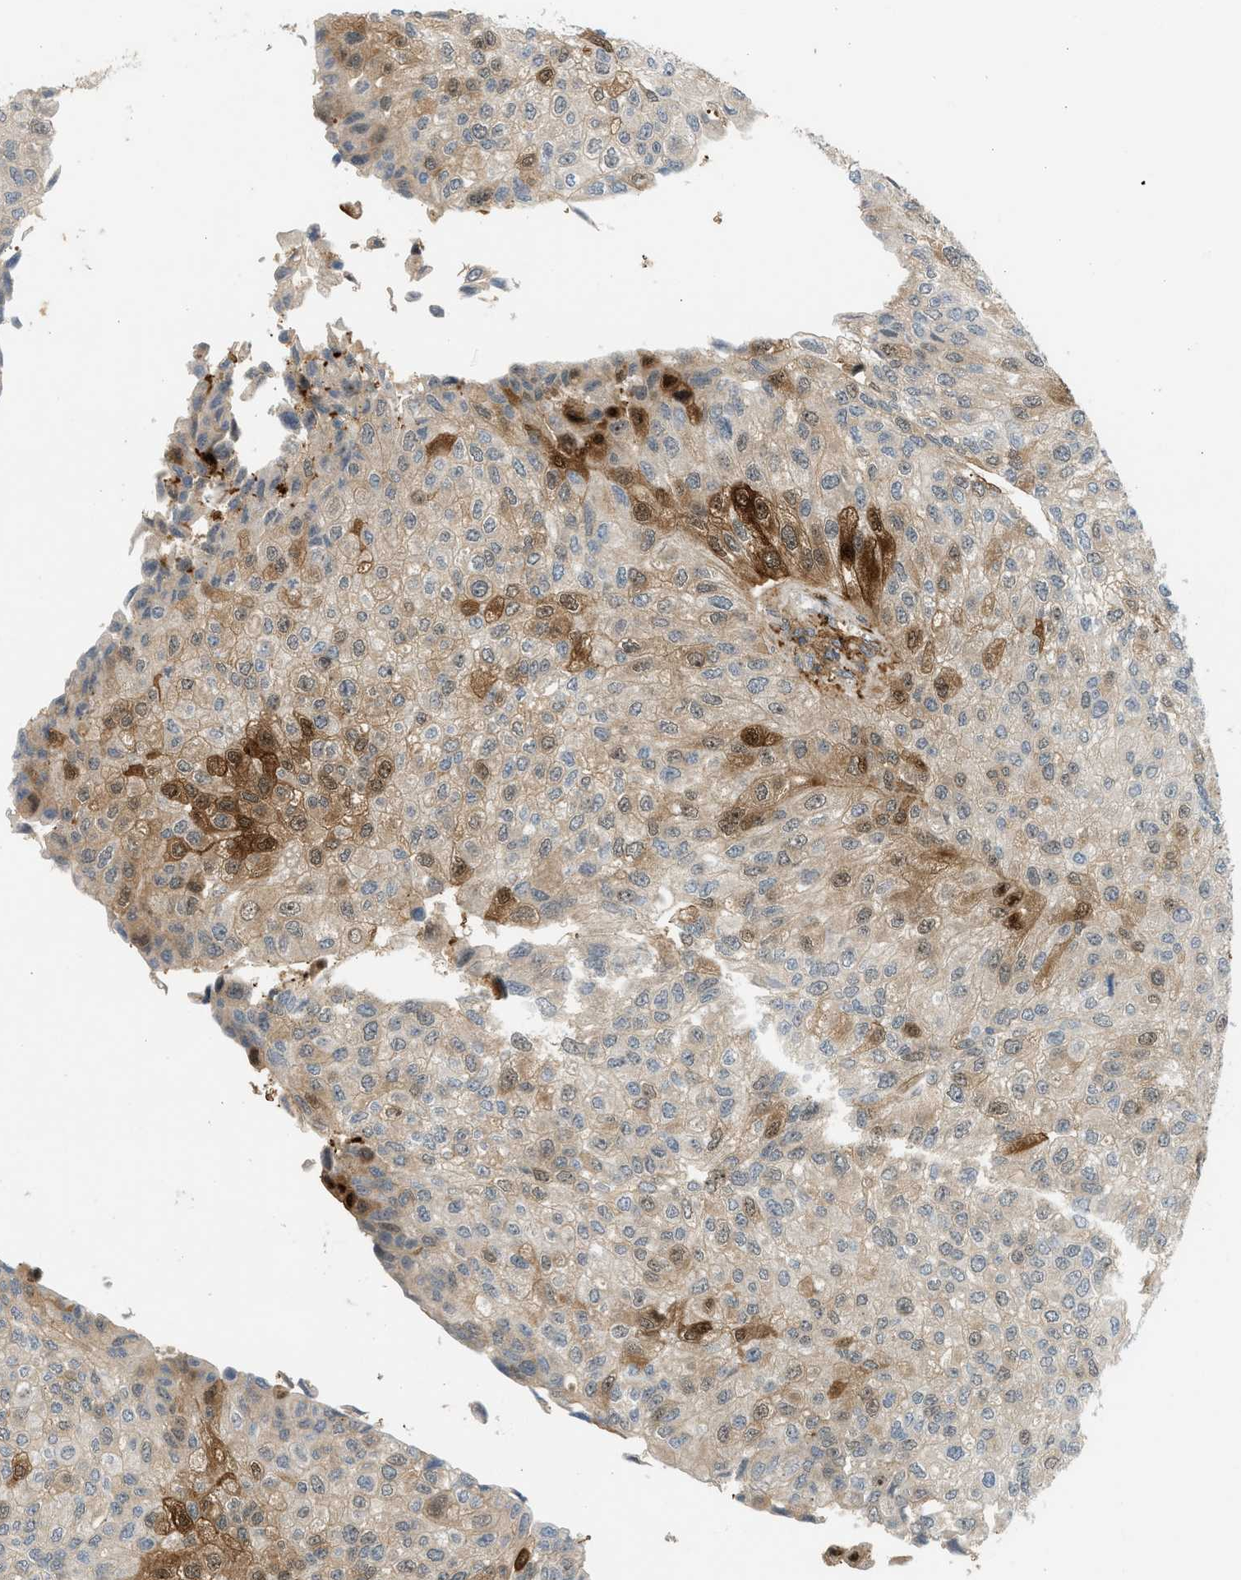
{"staining": {"intensity": "moderate", "quantity": "25%-75%", "location": "cytoplasmic/membranous"}, "tissue": "urothelial cancer", "cell_type": "Tumor cells", "image_type": "cancer", "snomed": [{"axis": "morphology", "description": "Urothelial carcinoma, High grade"}, {"axis": "topography", "description": "Kidney"}, {"axis": "topography", "description": "Urinary bladder"}], "caption": "A brown stain highlights moderate cytoplasmic/membranous staining of a protein in human urothelial cancer tumor cells.", "gene": "EDNRA", "patient": {"sex": "male", "age": 77}}